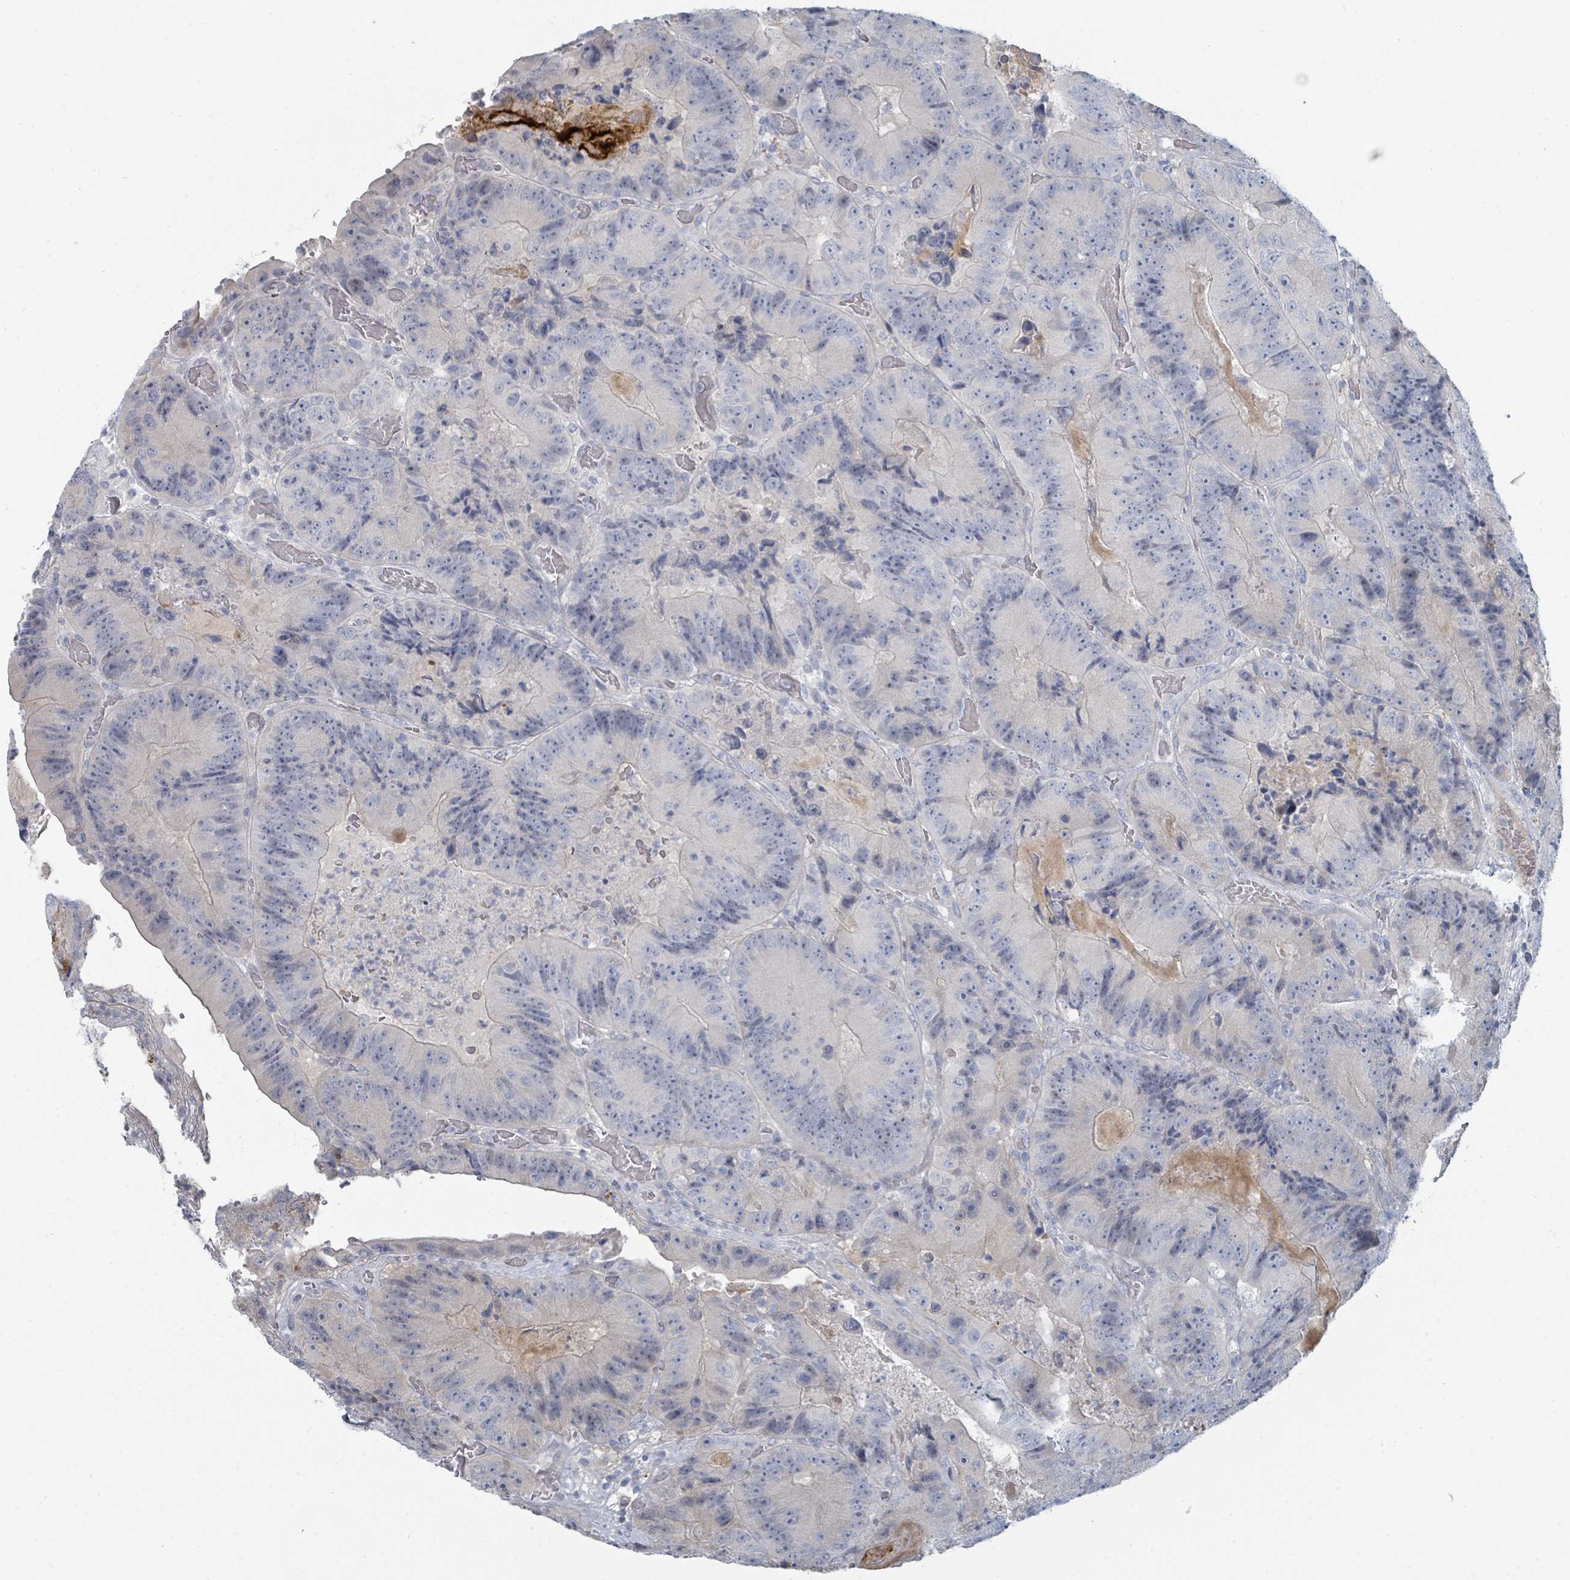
{"staining": {"intensity": "negative", "quantity": "none", "location": "none"}, "tissue": "colorectal cancer", "cell_type": "Tumor cells", "image_type": "cancer", "snomed": [{"axis": "morphology", "description": "Adenocarcinoma, NOS"}, {"axis": "topography", "description": "Colon"}], "caption": "IHC histopathology image of neoplastic tissue: human colorectal adenocarcinoma stained with DAB shows no significant protein positivity in tumor cells. (Immunohistochemistry, brightfield microscopy, high magnification).", "gene": "SLC25A45", "patient": {"sex": "female", "age": 86}}